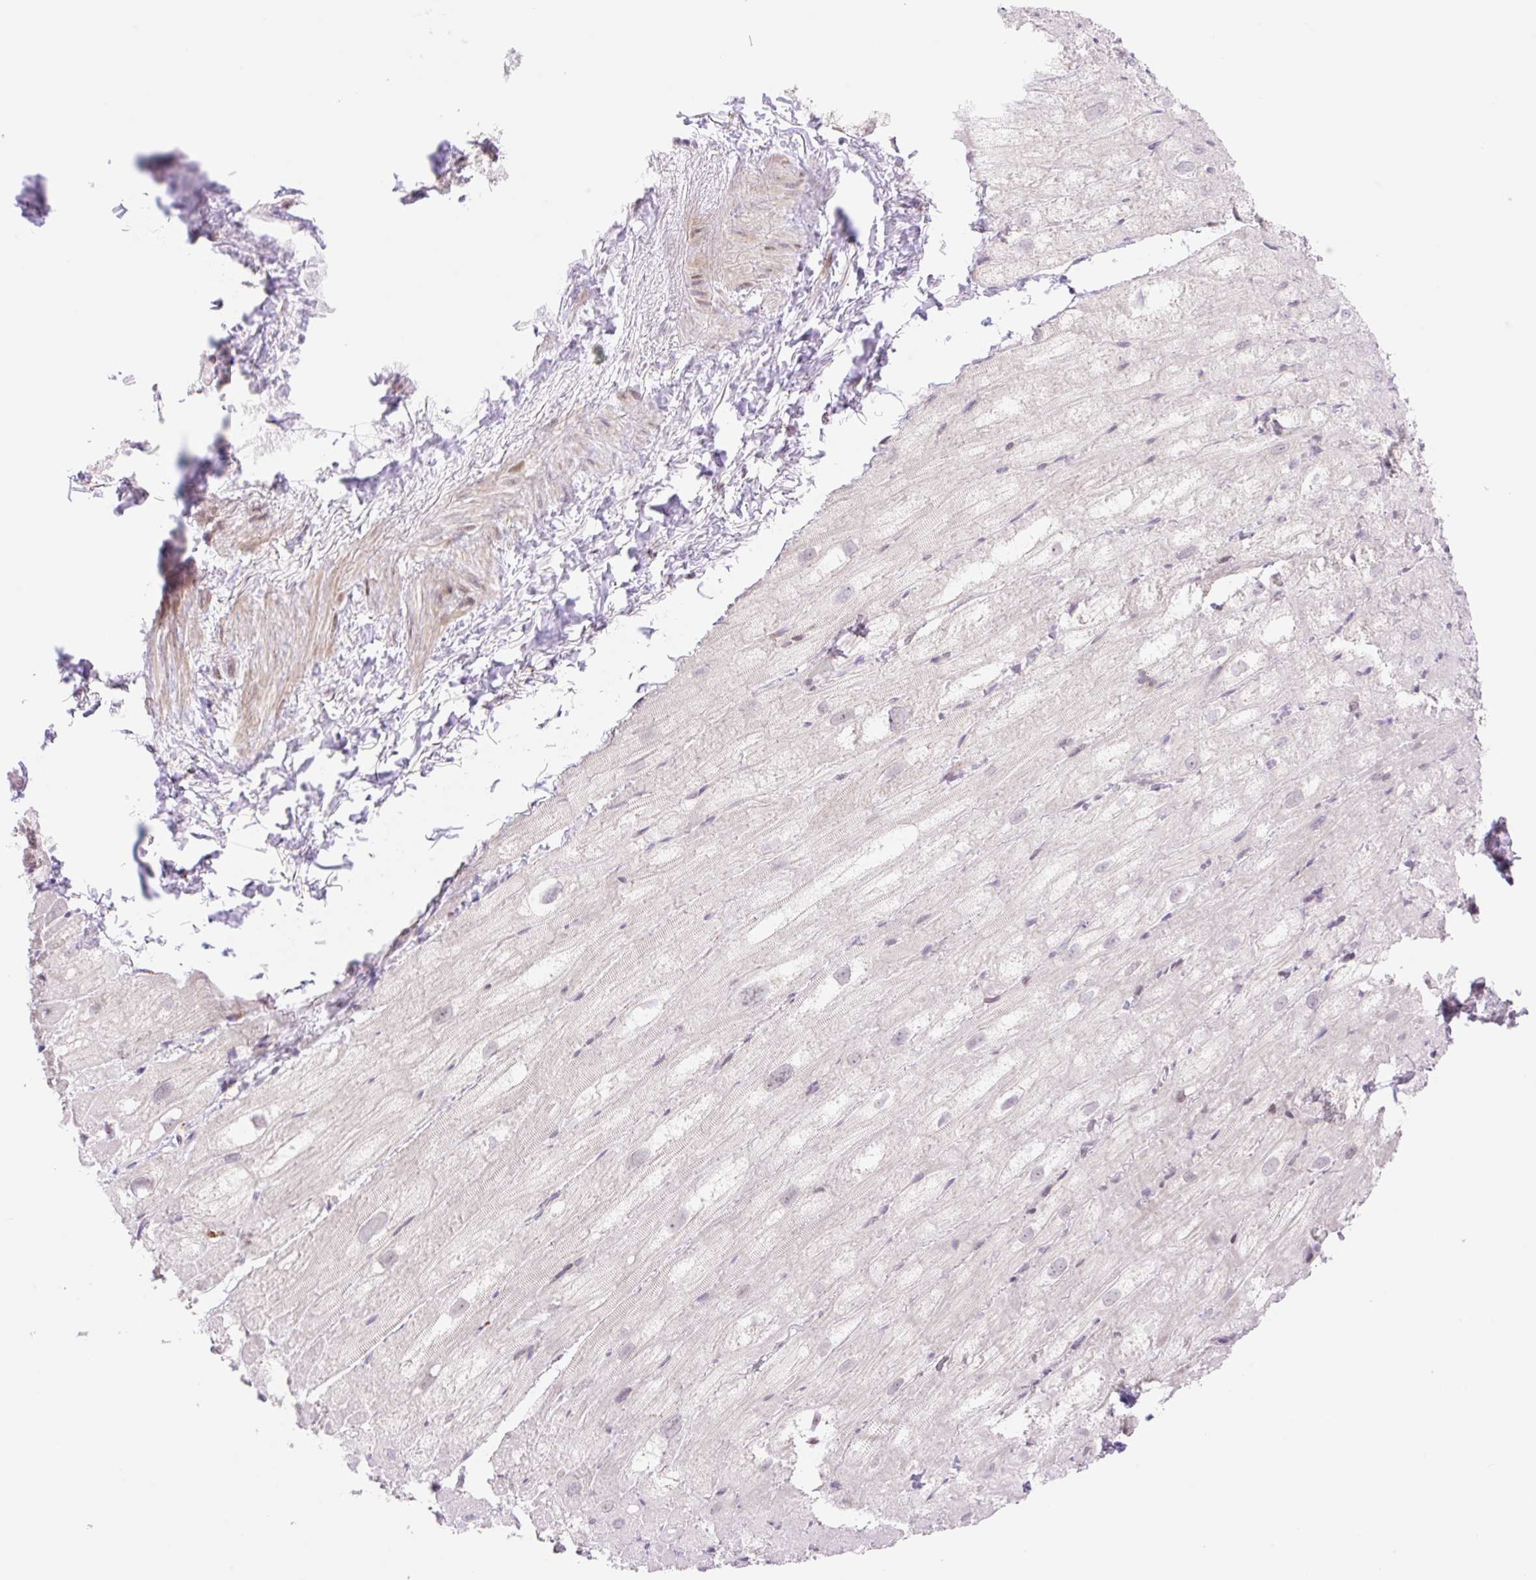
{"staining": {"intensity": "moderate", "quantity": "25%-75%", "location": "cytoplasmic/membranous"}, "tissue": "heart muscle", "cell_type": "Cardiomyocytes", "image_type": "normal", "snomed": [{"axis": "morphology", "description": "Normal tissue, NOS"}, {"axis": "topography", "description": "Heart"}], "caption": "Immunohistochemistry (DAB (3,3'-diaminobenzidine)) staining of benign human heart muscle displays moderate cytoplasmic/membranous protein positivity in approximately 25%-75% of cardiomyocytes. (Brightfield microscopy of DAB IHC at high magnification).", "gene": "ENSG00000264668", "patient": {"sex": "male", "age": 62}}